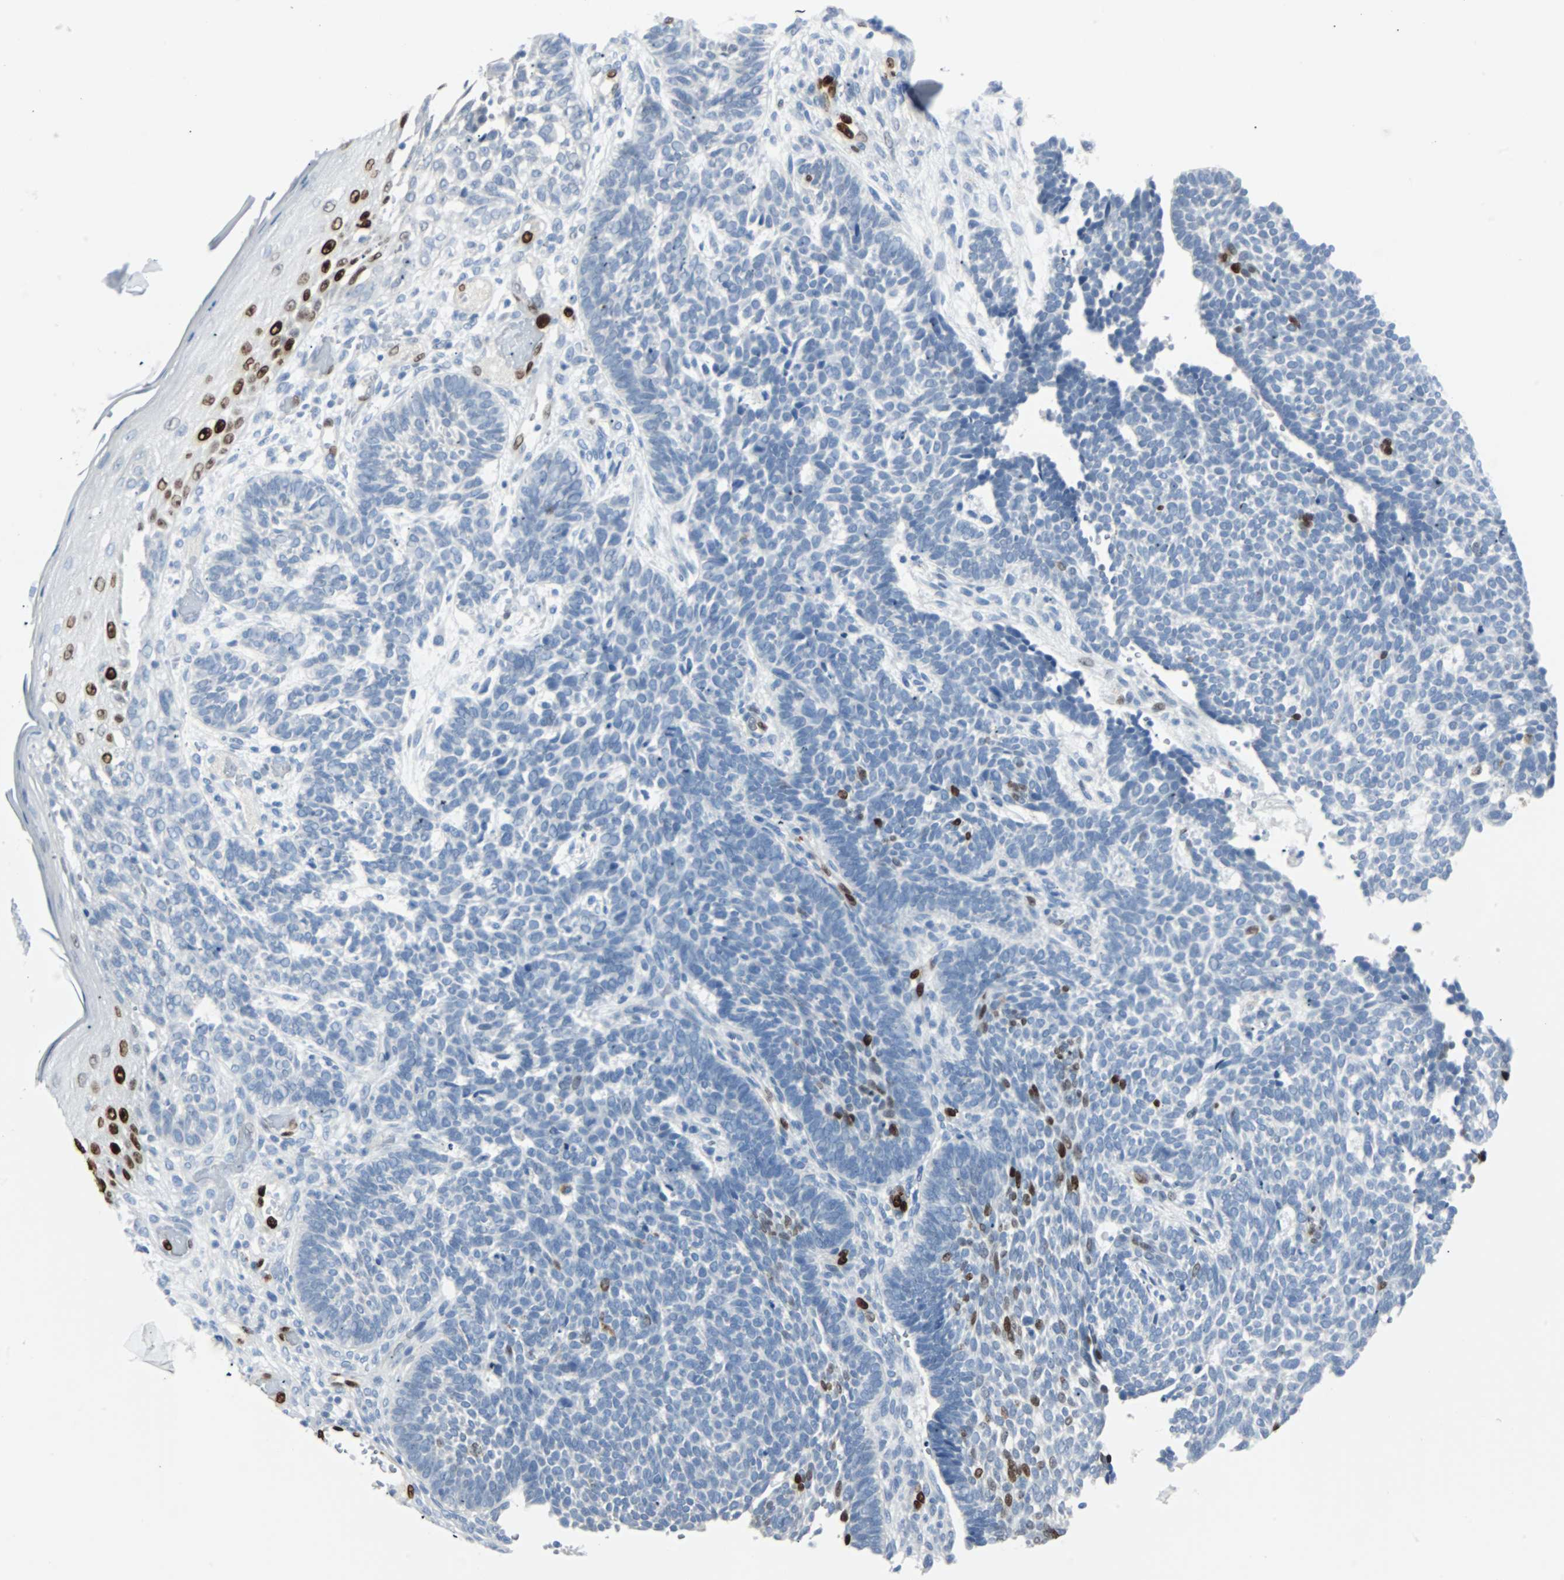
{"staining": {"intensity": "weak", "quantity": "<25%", "location": "nuclear"}, "tissue": "skin cancer", "cell_type": "Tumor cells", "image_type": "cancer", "snomed": [{"axis": "morphology", "description": "Normal tissue, NOS"}, {"axis": "morphology", "description": "Basal cell carcinoma"}, {"axis": "topography", "description": "Skin"}], "caption": "This is an immunohistochemistry photomicrograph of basal cell carcinoma (skin). There is no positivity in tumor cells.", "gene": "IL33", "patient": {"sex": "male", "age": 87}}